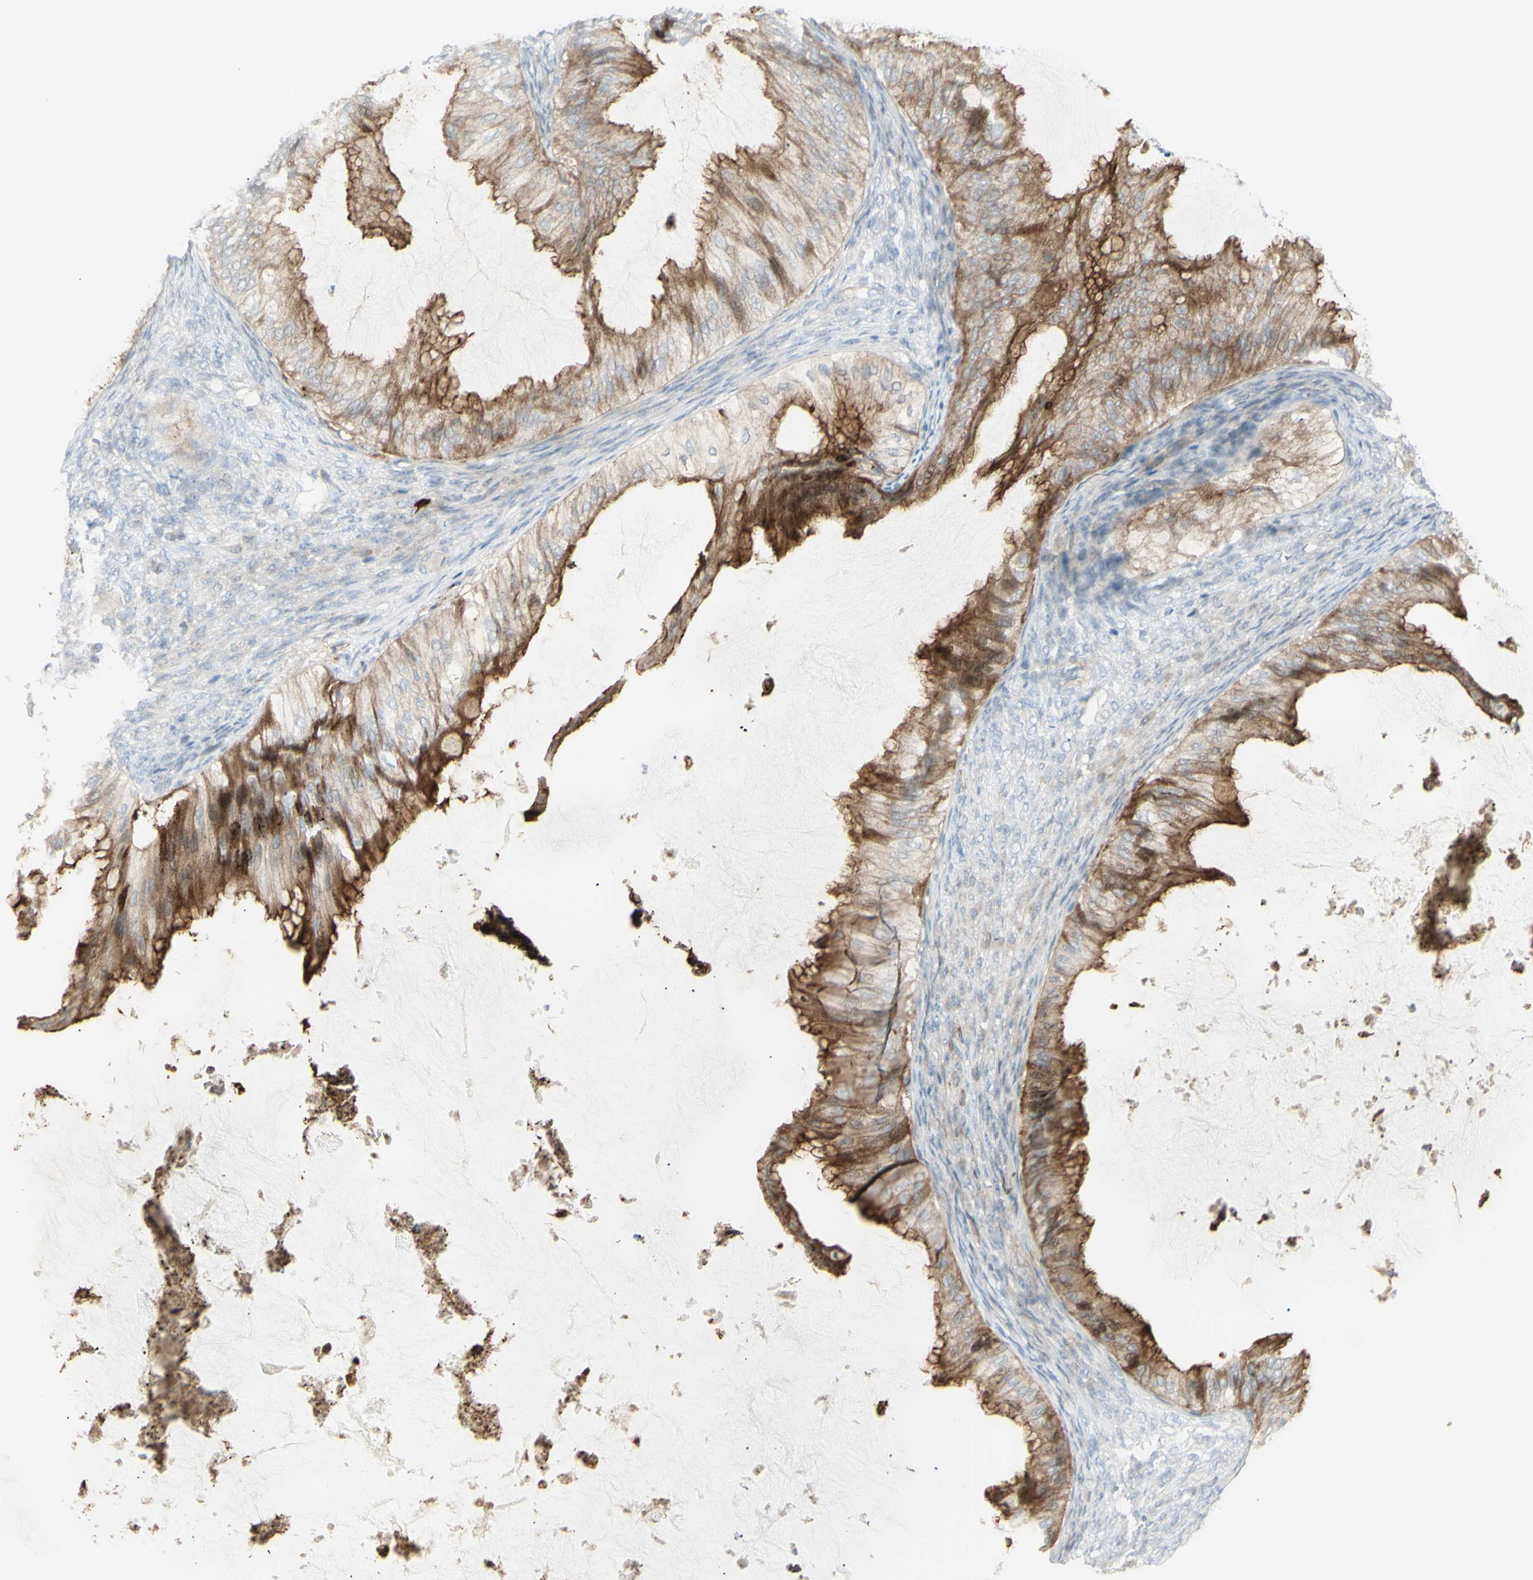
{"staining": {"intensity": "moderate", "quantity": ">75%", "location": "cytoplasmic/membranous"}, "tissue": "ovarian cancer", "cell_type": "Tumor cells", "image_type": "cancer", "snomed": [{"axis": "morphology", "description": "Cystadenocarcinoma, mucinous, NOS"}, {"axis": "topography", "description": "Ovary"}], "caption": "Immunohistochemistry image of neoplastic tissue: human ovarian cancer stained using IHC exhibits medium levels of moderate protein expression localized specifically in the cytoplasmic/membranous of tumor cells, appearing as a cytoplasmic/membranous brown color.", "gene": "NDST4", "patient": {"sex": "female", "age": 61}}